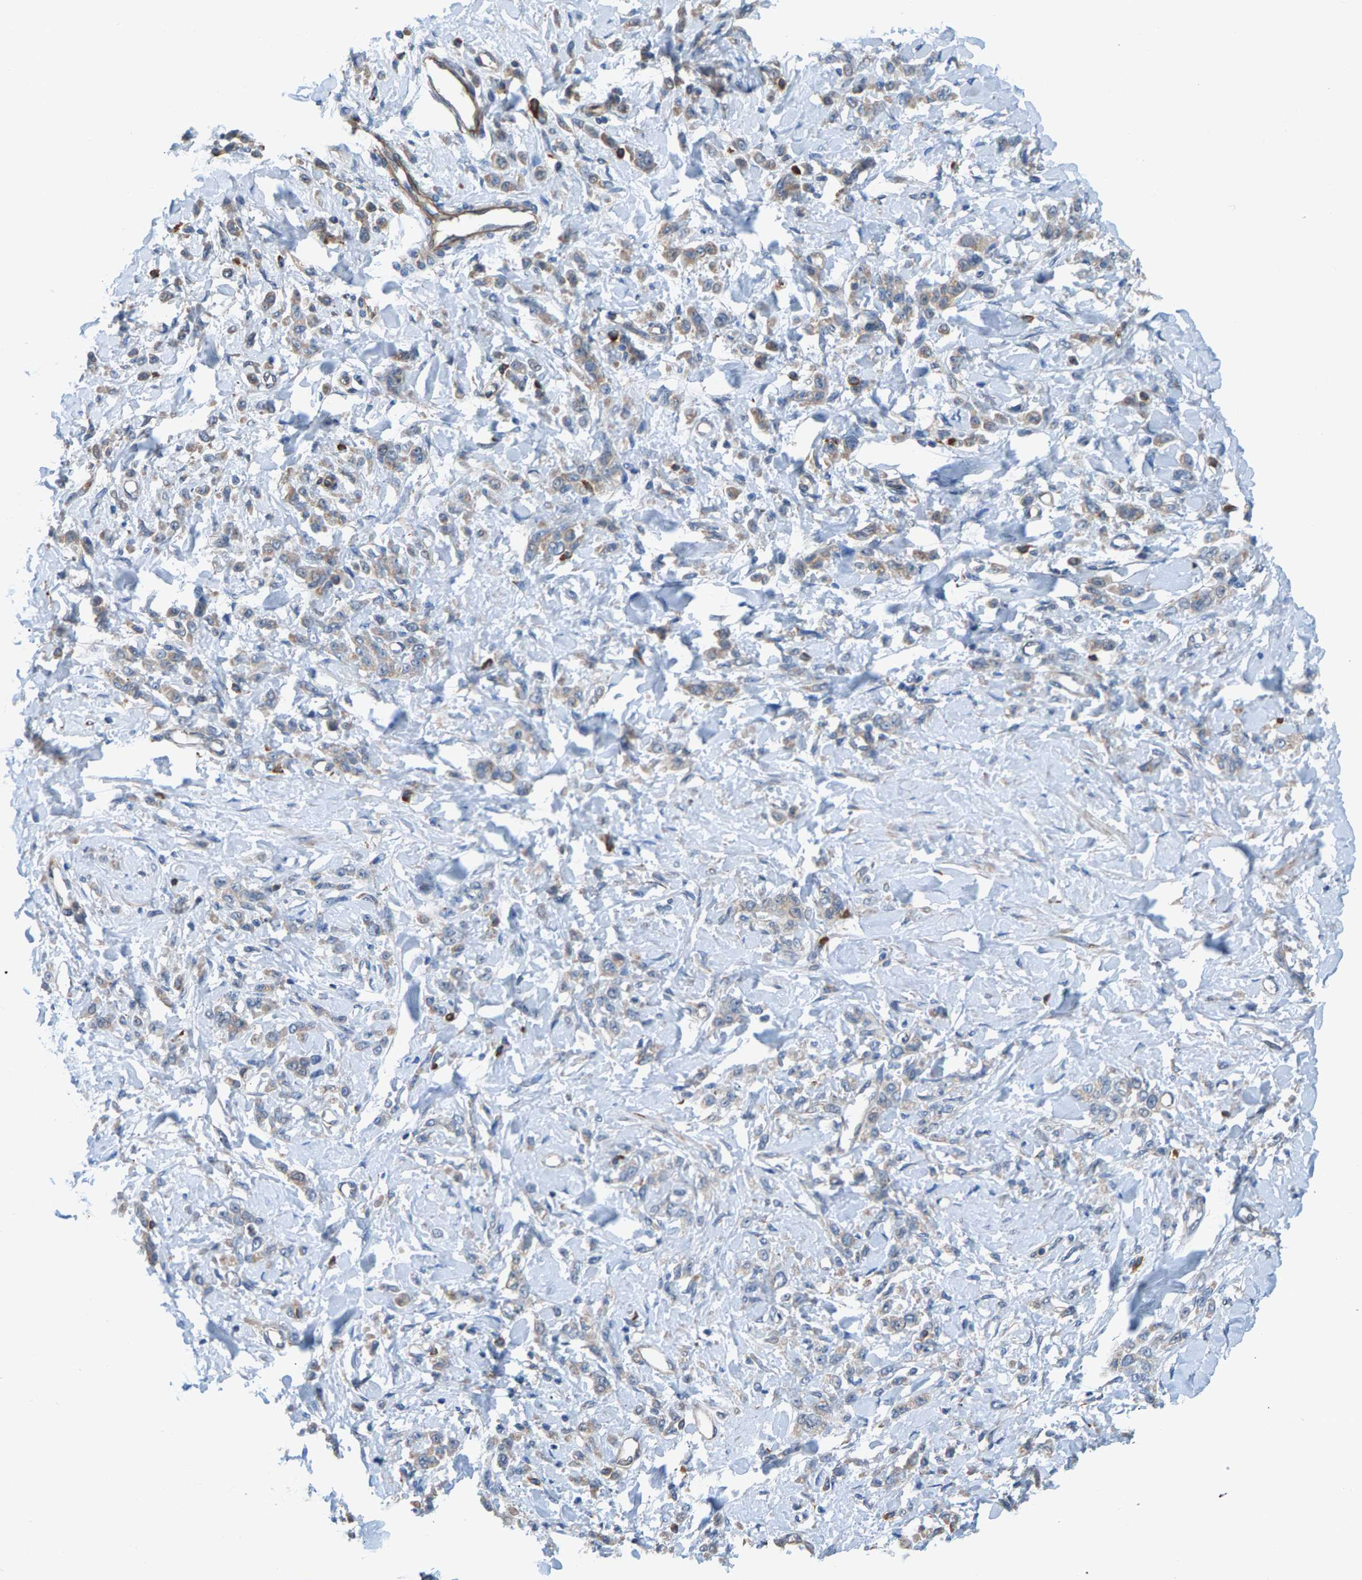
{"staining": {"intensity": "weak", "quantity": "25%-75%", "location": "cytoplasmic/membranous"}, "tissue": "stomach cancer", "cell_type": "Tumor cells", "image_type": "cancer", "snomed": [{"axis": "morphology", "description": "Normal tissue, NOS"}, {"axis": "morphology", "description": "Adenocarcinoma, NOS"}, {"axis": "topography", "description": "Stomach"}], "caption": "Stomach cancer stained with immunohistochemistry (IHC) reveals weak cytoplasmic/membranous staining in approximately 25%-75% of tumor cells.", "gene": "PDCL", "patient": {"sex": "male", "age": 82}}